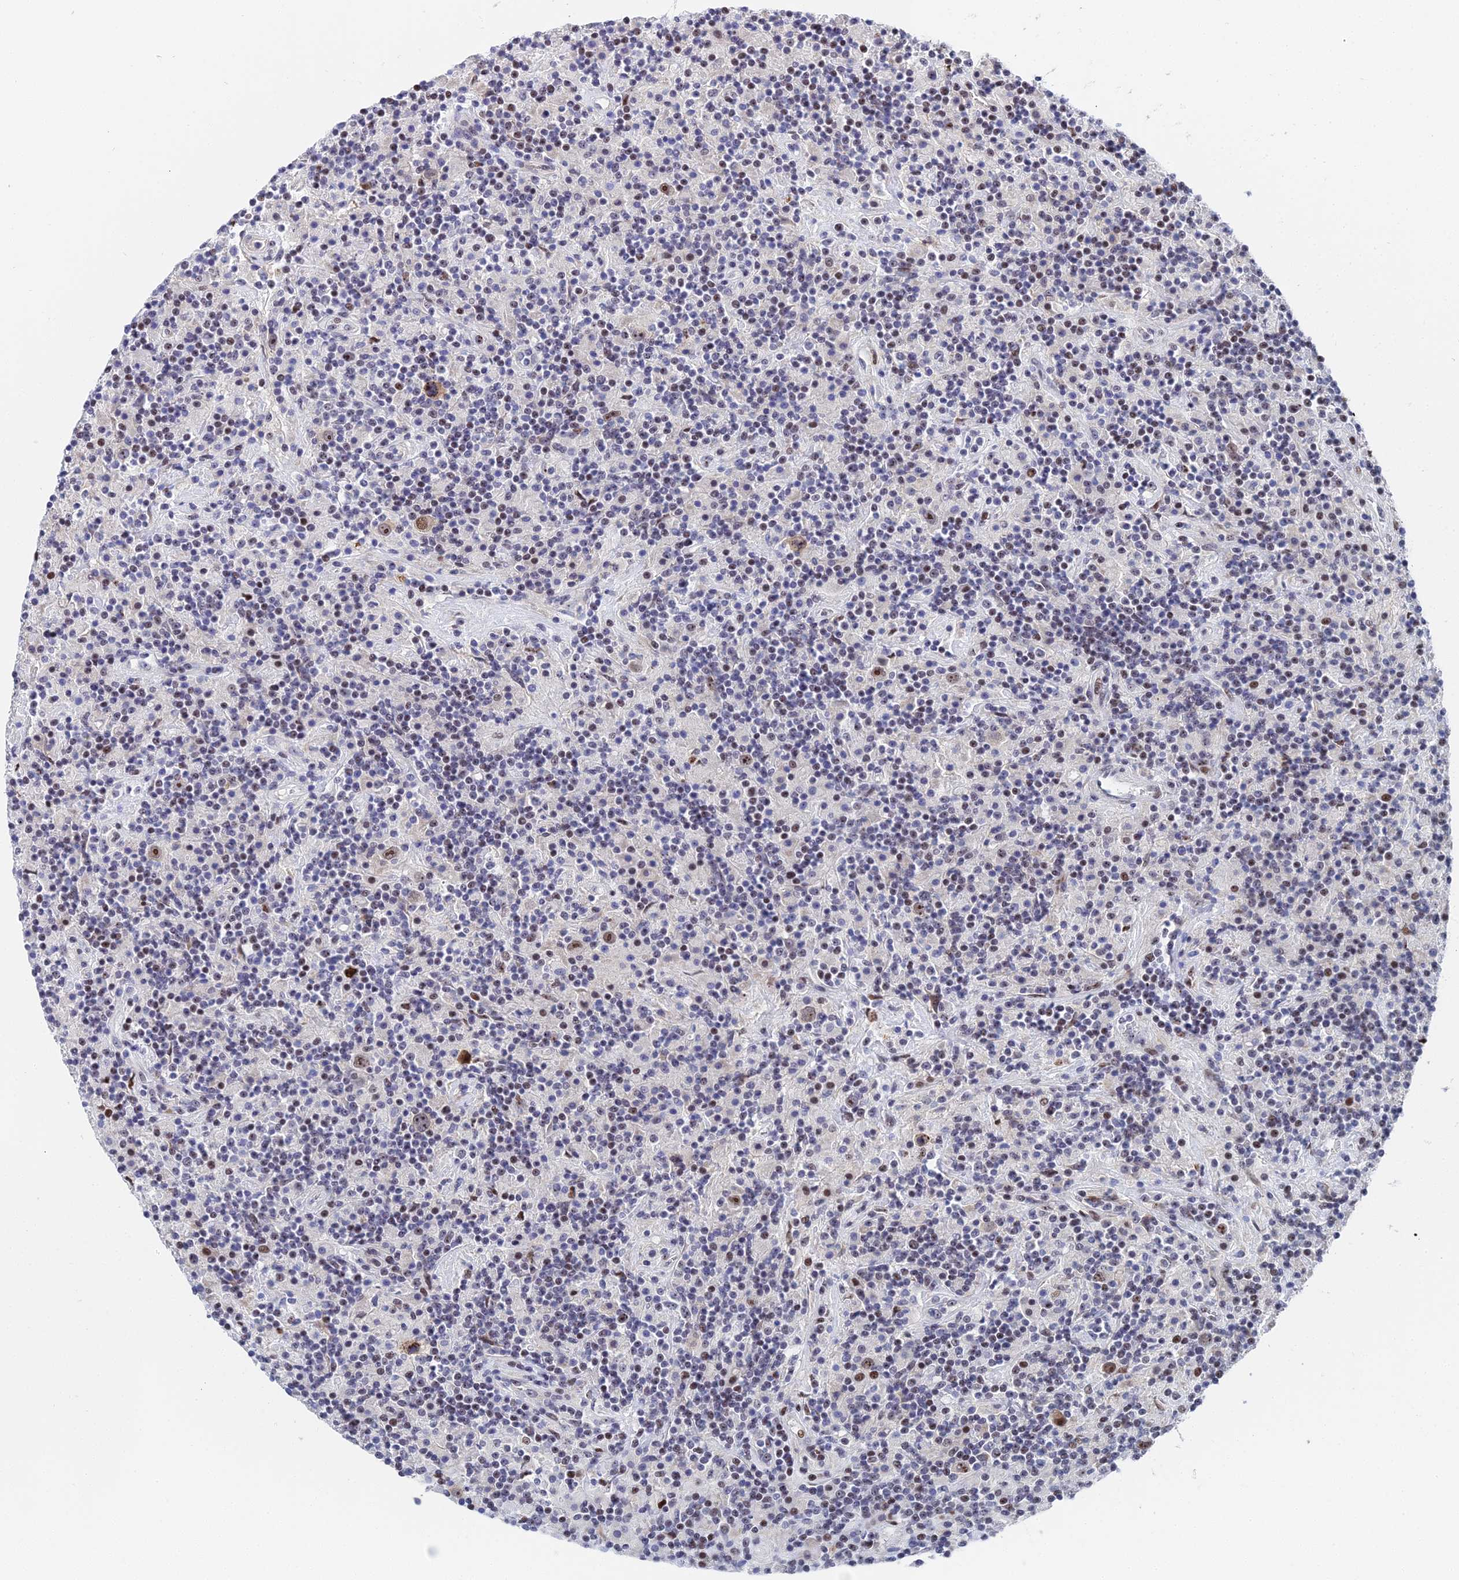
{"staining": {"intensity": "moderate", "quantity": ">75%", "location": "nuclear"}, "tissue": "lymphoma", "cell_type": "Tumor cells", "image_type": "cancer", "snomed": [{"axis": "morphology", "description": "Hodgkin's disease, NOS"}, {"axis": "topography", "description": "Lymph node"}], "caption": "A photomicrograph of Hodgkin's disease stained for a protein demonstrates moderate nuclear brown staining in tumor cells.", "gene": "TIFA", "patient": {"sex": "male", "age": 70}}